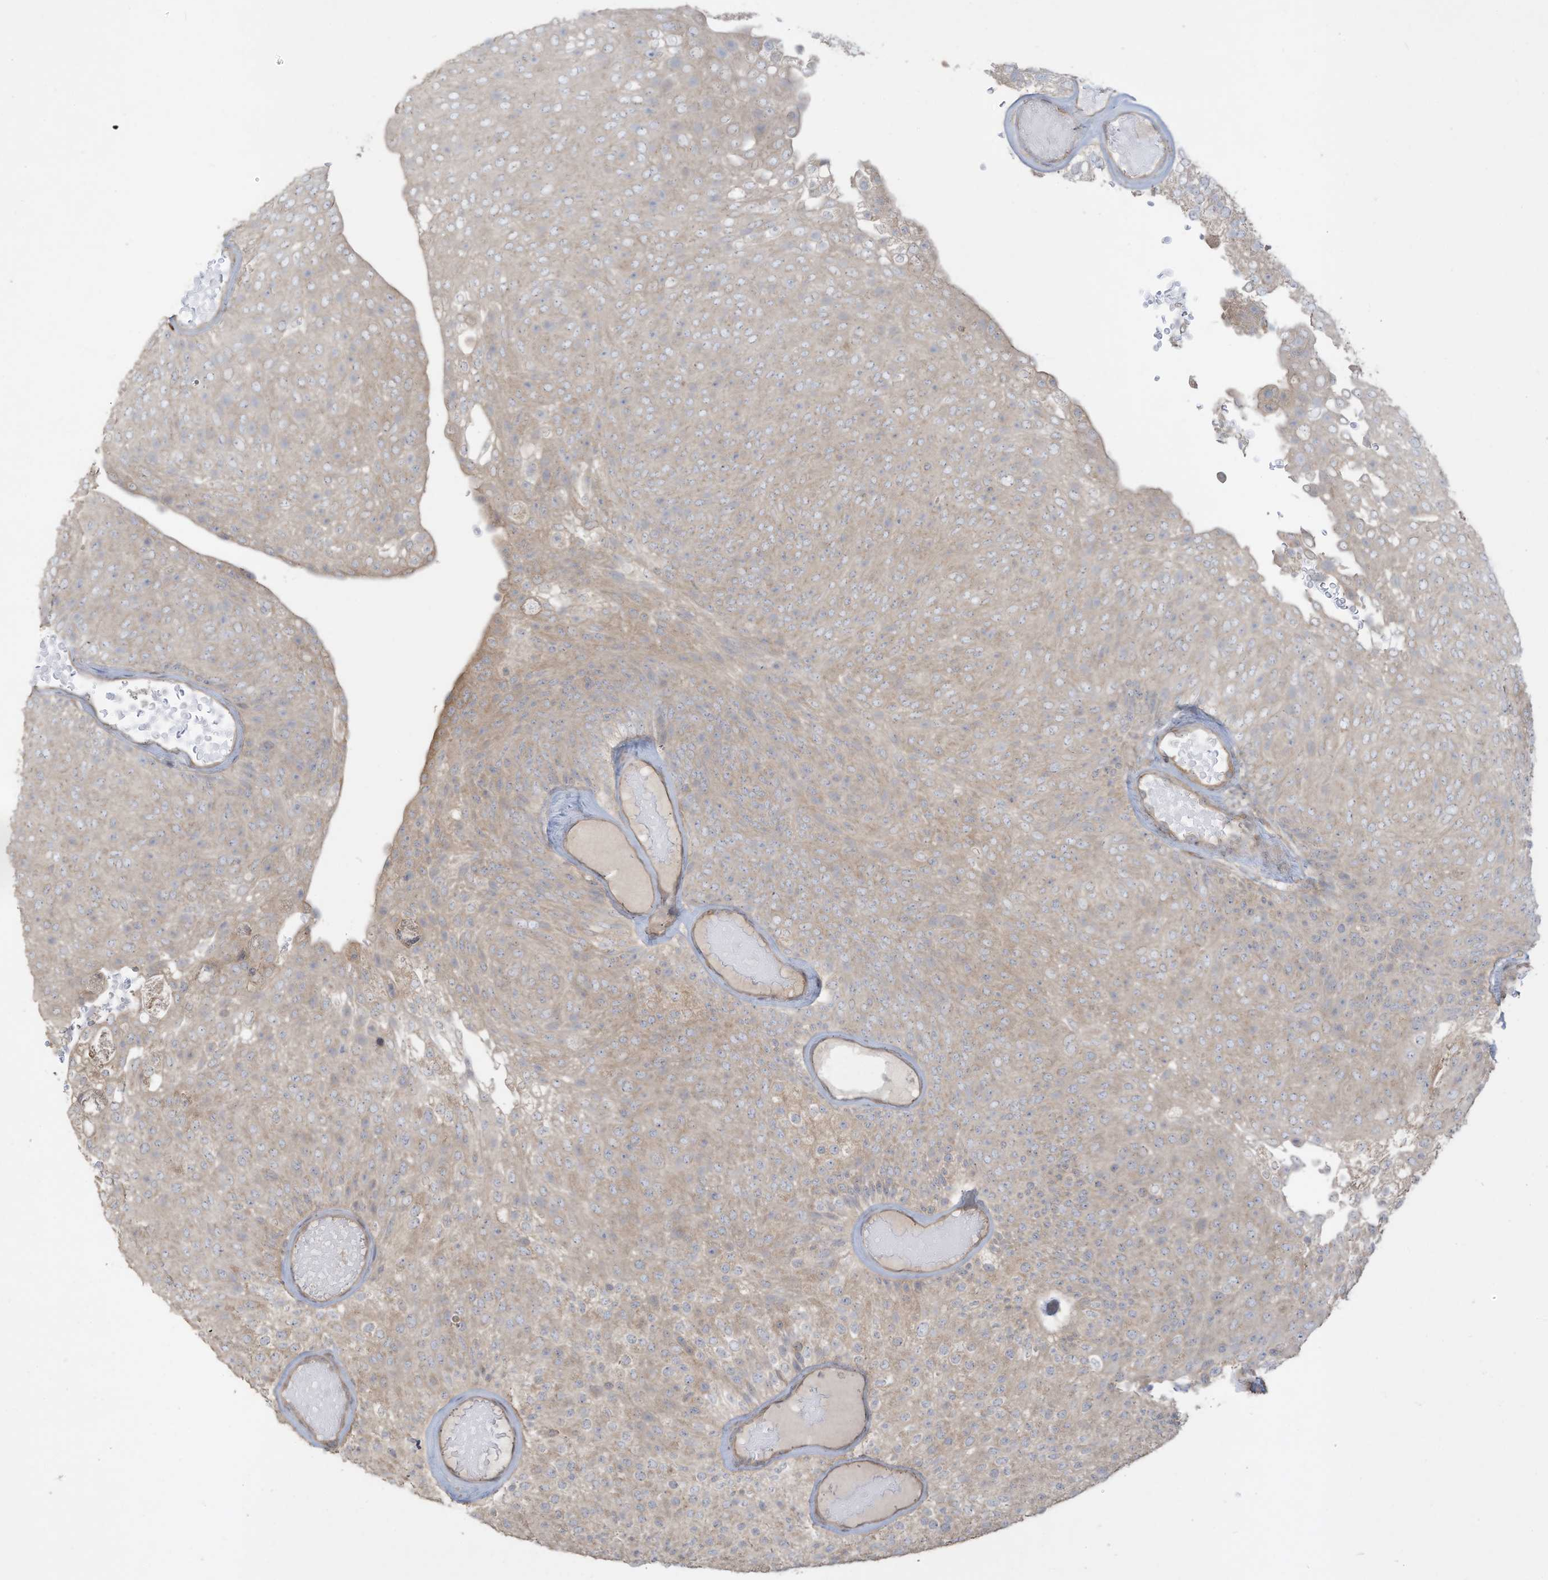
{"staining": {"intensity": "weak", "quantity": ">75%", "location": "cytoplasmic/membranous"}, "tissue": "urothelial cancer", "cell_type": "Tumor cells", "image_type": "cancer", "snomed": [{"axis": "morphology", "description": "Urothelial carcinoma, Low grade"}, {"axis": "topography", "description": "Urinary bladder"}], "caption": "Low-grade urothelial carcinoma was stained to show a protein in brown. There is low levels of weak cytoplasmic/membranous staining in about >75% of tumor cells.", "gene": "MAGIX", "patient": {"sex": "male", "age": 78}}